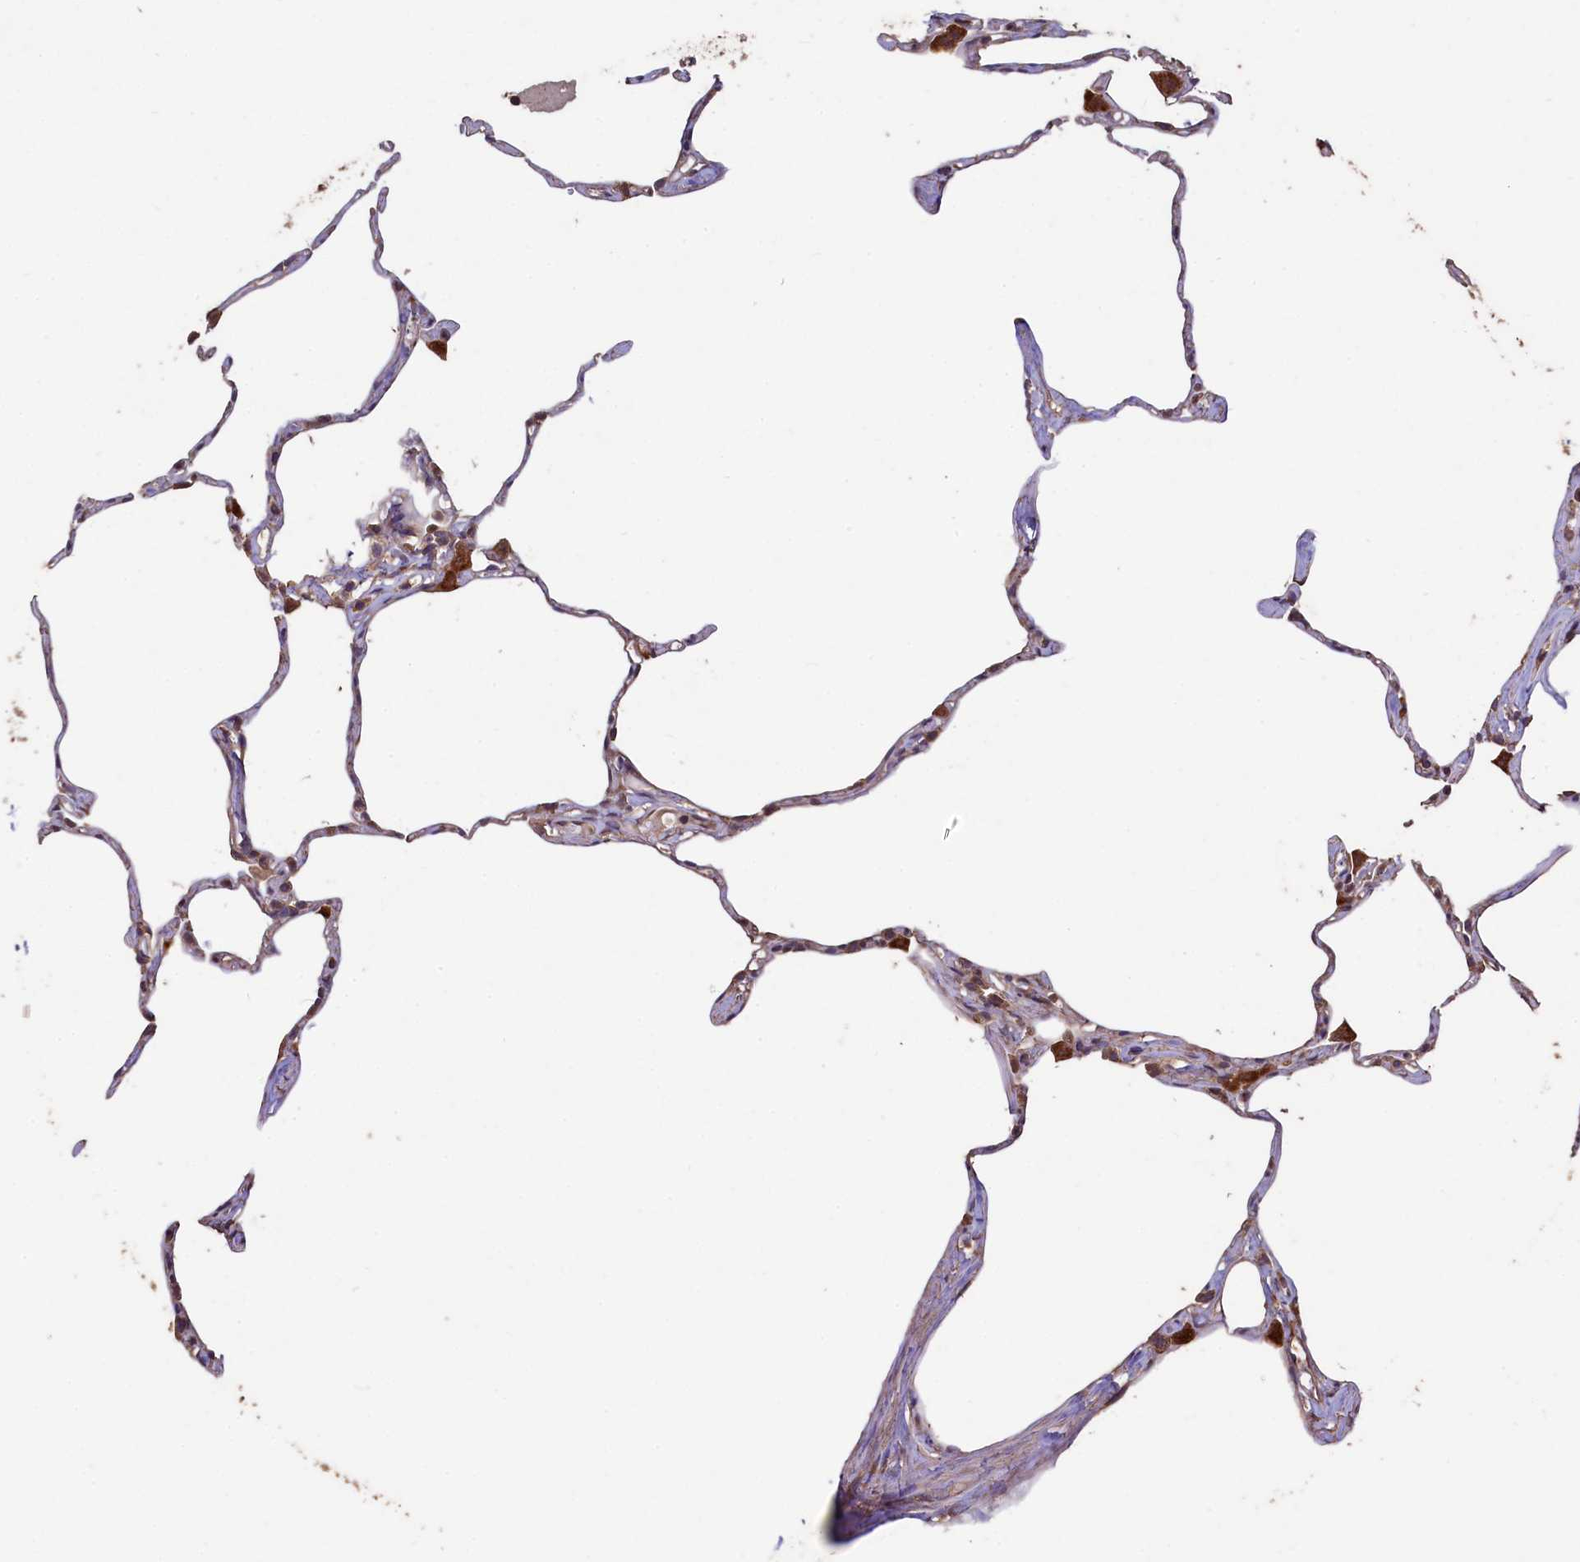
{"staining": {"intensity": "moderate", "quantity": "<25%", "location": "cytoplasmic/membranous"}, "tissue": "lung", "cell_type": "Alveolar cells", "image_type": "normal", "snomed": [{"axis": "morphology", "description": "Normal tissue, NOS"}, {"axis": "topography", "description": "Lung"}], "caption": "An immunohistochemistry photomicrograph of normal tissue is shown. Protein staining in brown labels moderate cytoplasmic/membranous positivity in lung within alveolar cells. The staining was performed using DAB (3,3'-diaminobenzidine), with brown indicating positive protein expression. Nuclei are stained blue with hematoxylin.", "gene": "TMEM98", "patient": {"sex": "male", "age": 65}}